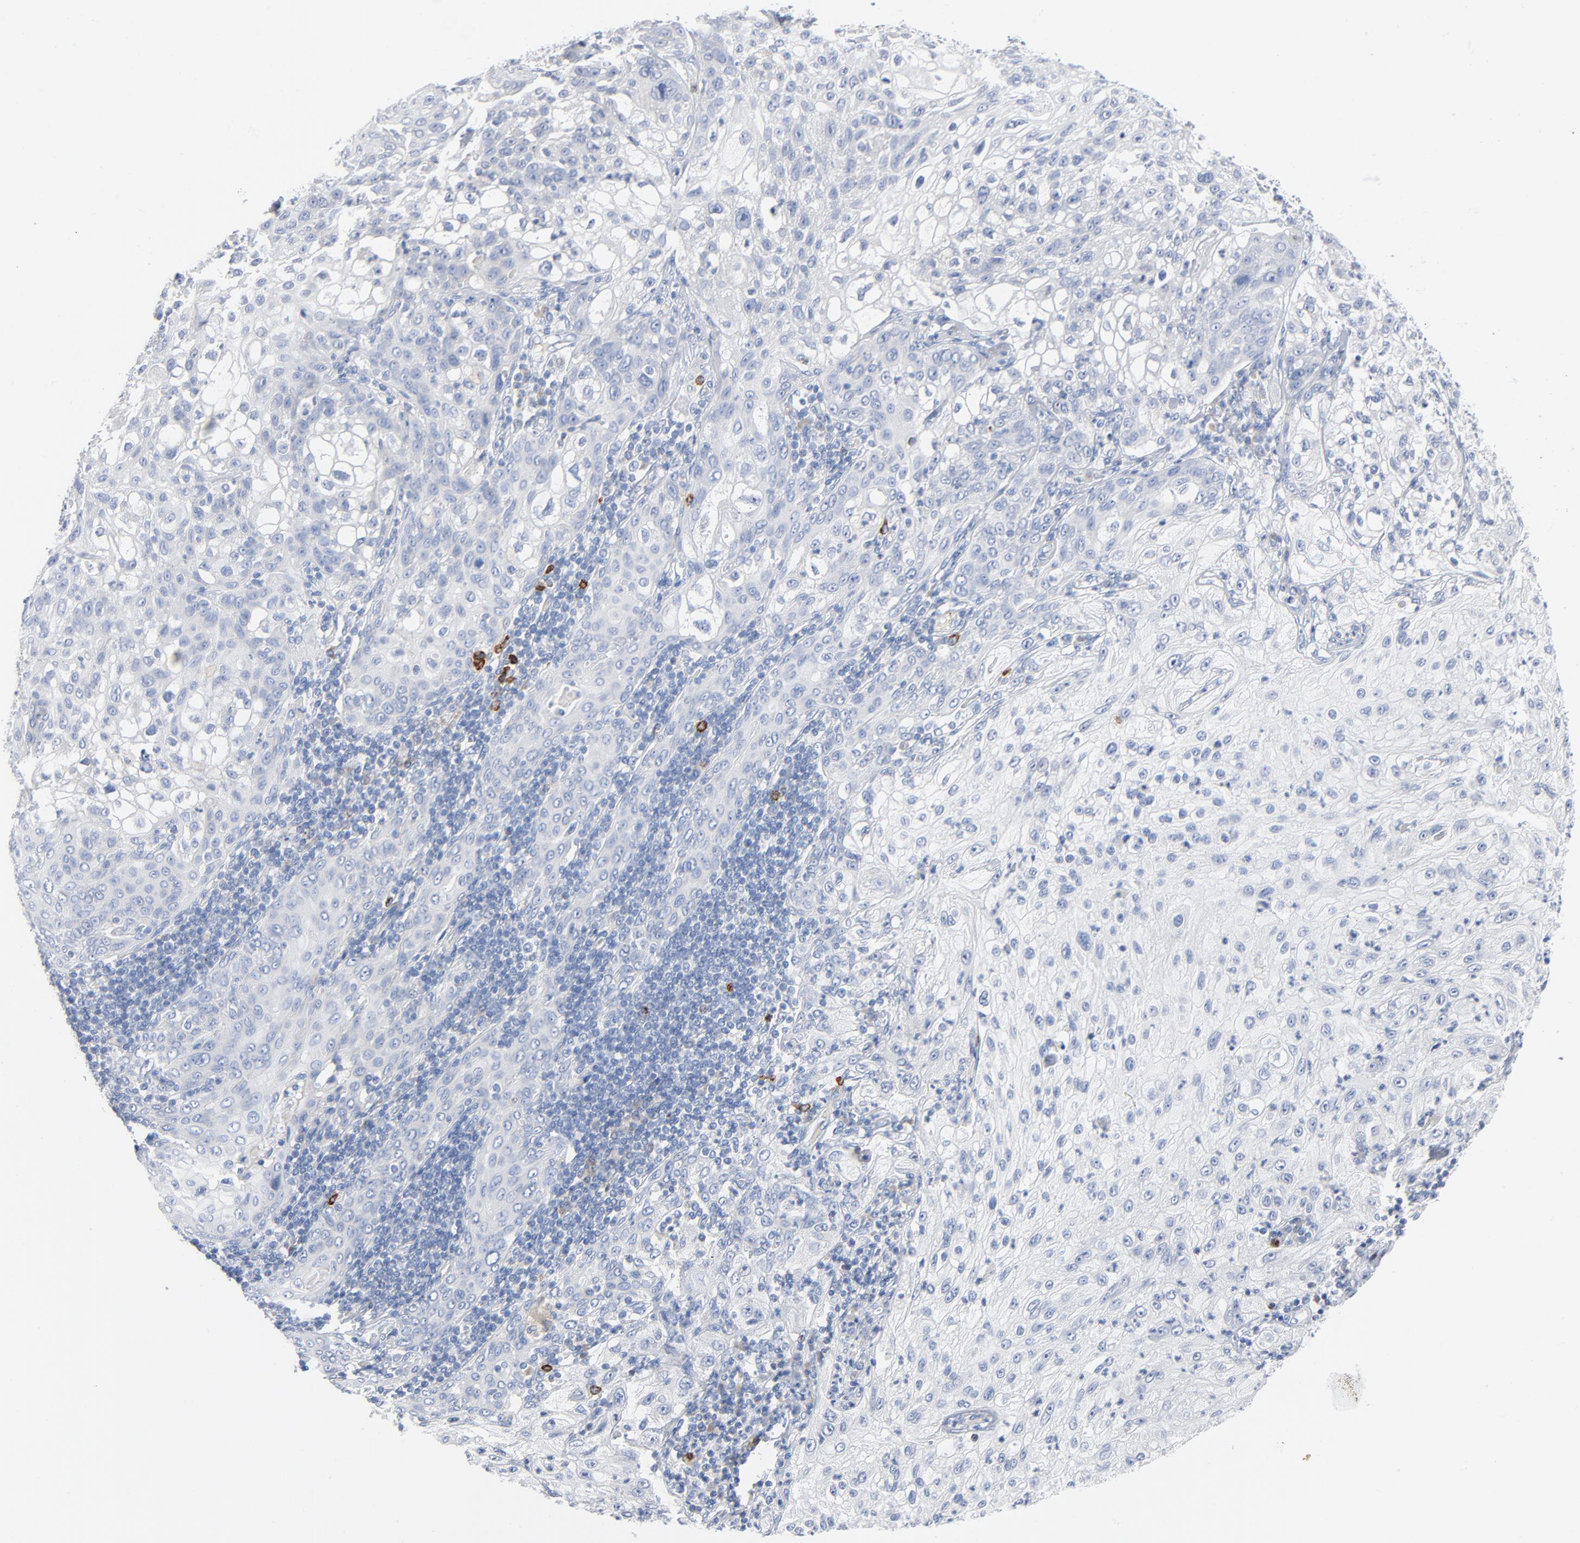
{"staining": {"intensity": "negative", "quantity": "none", "location": "none"}, "tissue": "lung cancer", "cell_type": "Tumor cells", "image_type": "cancer", "snomed": [{"axis": "morphology", "description": "Inflammation, NOS"}, {"axis": "morphology", "description": "Squamous cell carcinoma, NOS"}, {"axis": "topography", "description": "Lymph node"}, {"axis": "topography", "description": "Soft tissue"}, {"axis": "topography", "description": "Lung"}], "caption": "An image of squamous cell carcinoma (lung) stained for a protein shows no brown staining in tumor cells.", "gene": "GZMB", "patient": {"sex": "male", "age": 66}}